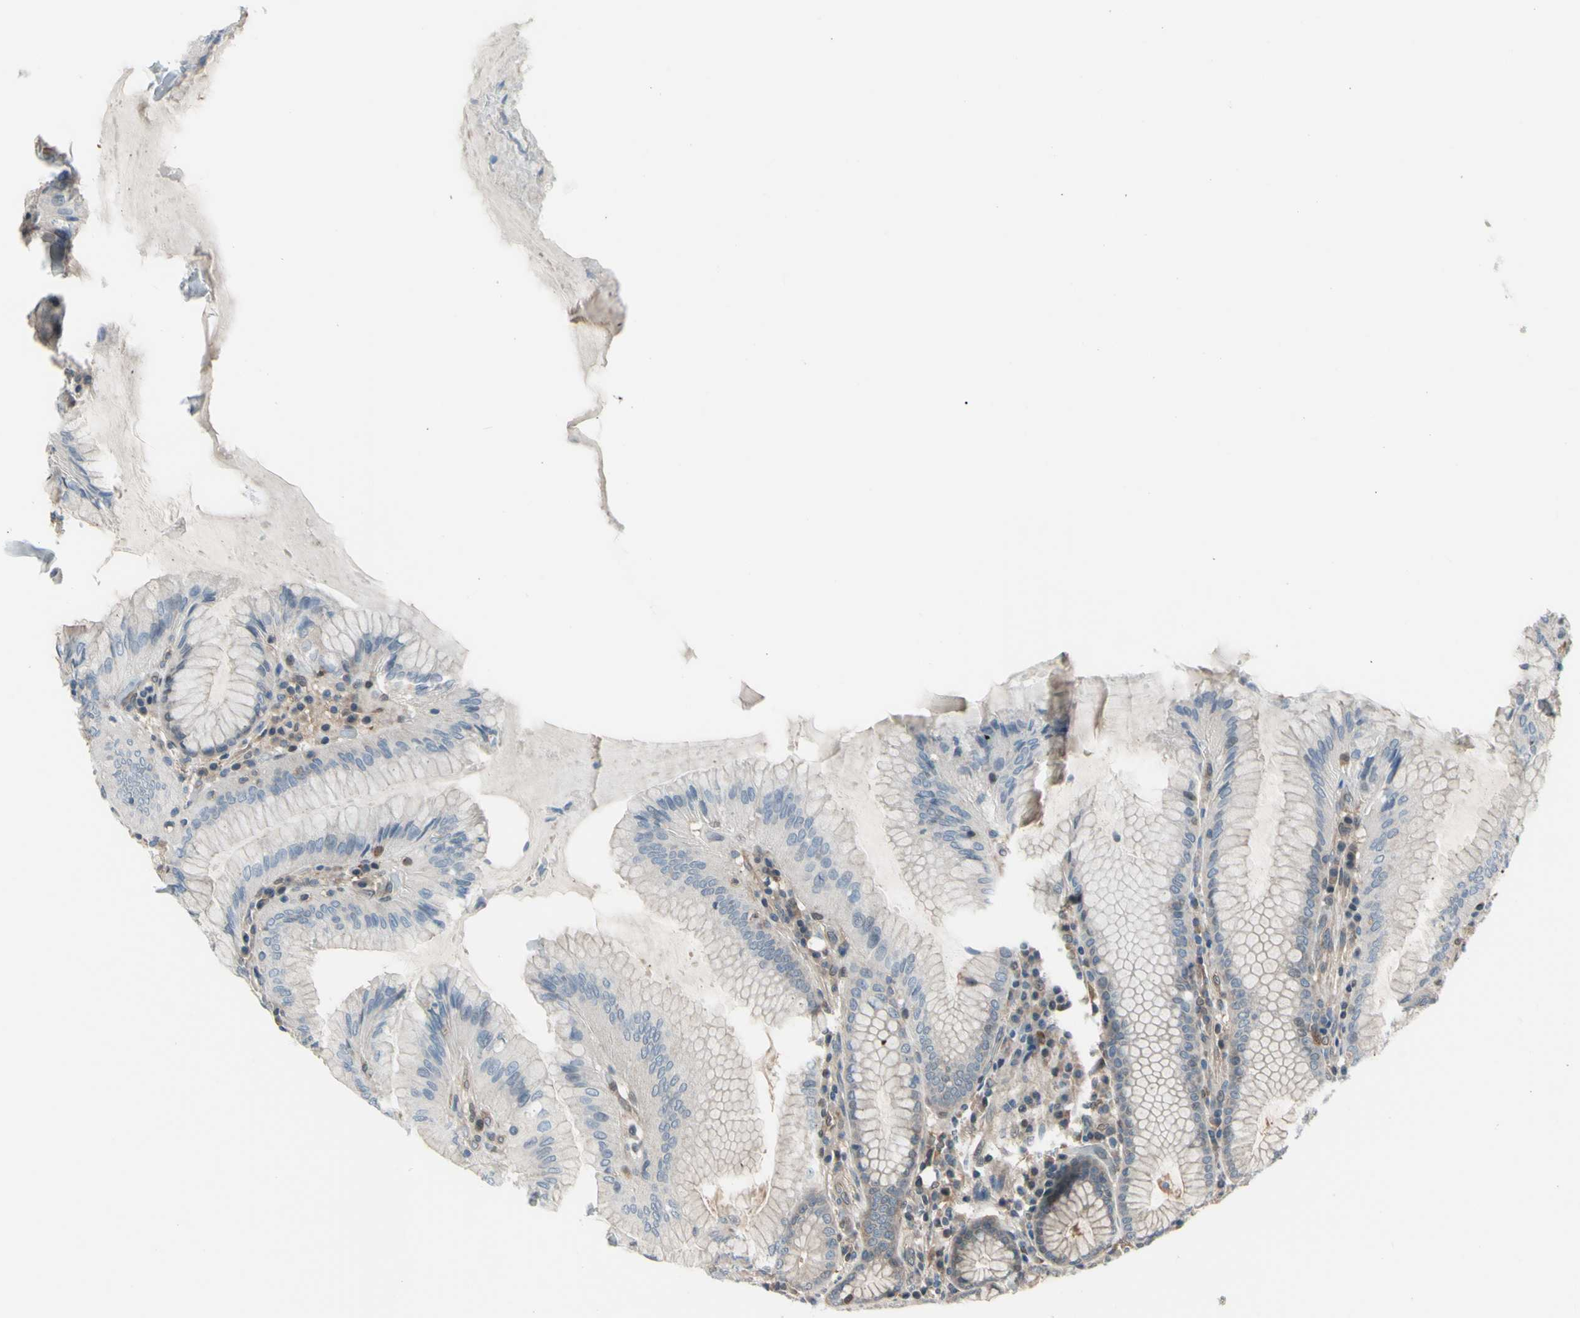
{"staining": {"intensity": "weak", "quantity": "25%-75%", "location": "cytoplasmic/membranous"}, "tissue": "stomach", "cell_type": "Glandular cells", "image_type": "normal", "snomed": [{"axis": "morphology", "description": "Normal tissue, NOS"}, {"axis": "topography", "description": "Stomach, lower"}], "caption": "This is a micrograph of immunohistochemistry (IHC) staining of unremarkable stomach, which shows weak positivity in the cytoplasmic/membranous of glandular cells.", "gene": "YWHAQ", "patient": {"sex": "female", "age": 76}}